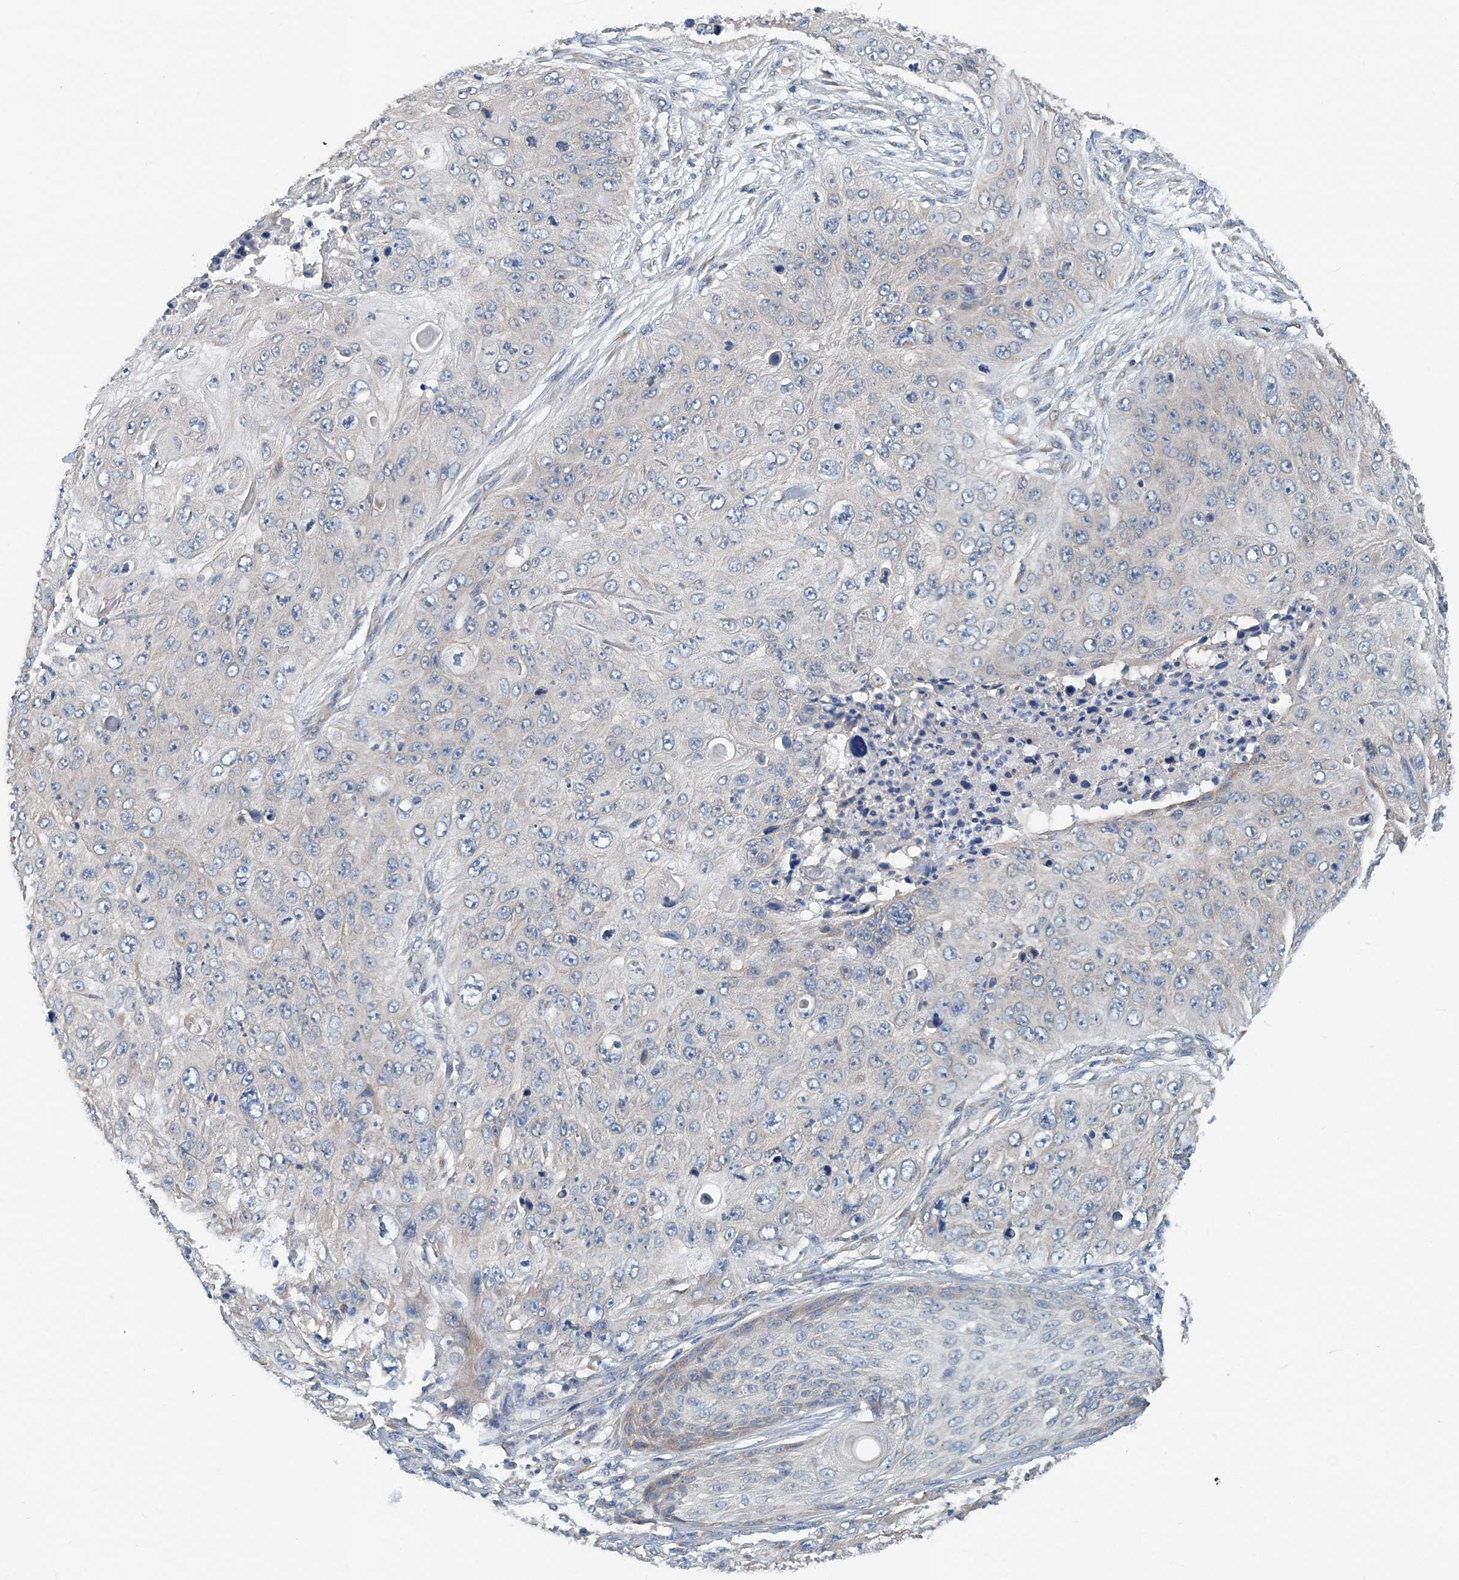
{"staining": {"intensity": "negative", "quantity": "none", "location": "none"}, "tissue": "skin cancer", "cell_type": "Tumor cells", "image_type": "cancer", "snomed": [{"axis": "morphology", "description": "Squamous cell carcinoma, NOS"}, {"axis": "topography", "description": "Skin"}], "caption": "Immunohistochemical staining of skin cancer reveals no significant expression in tumor cells.", "gene": "EEF1A2", "patient": {"sex": "female", "age": 80}}